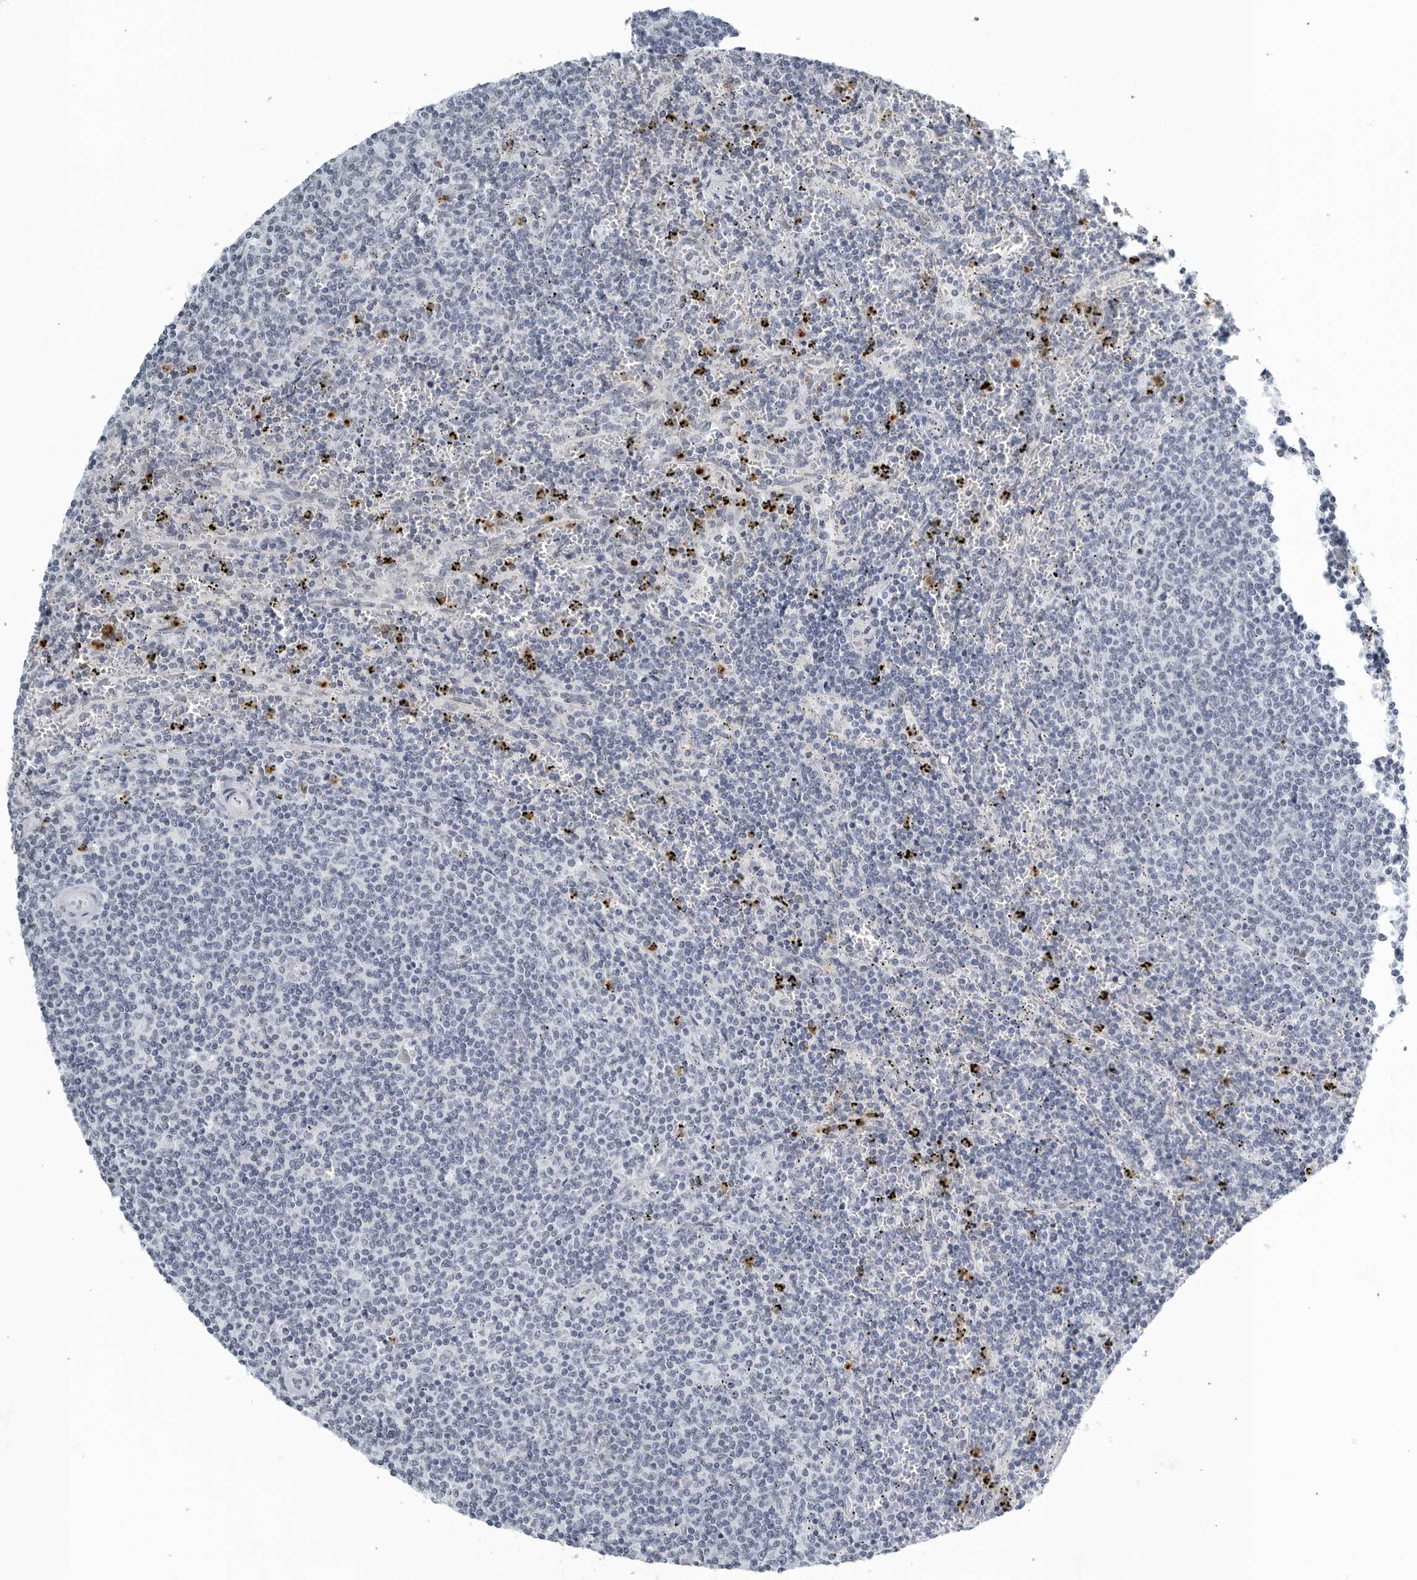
{"staining": {"intensity": "negative", "quantity": "none", "location": "none"}, "tissue": "lymphoma", "cell_type": "Tumor cells", "image_type": "cancer", "snomed": [{"axis": "morphology", "description": "Malignant lymphoma, non-Hodgkin's type, Low grade"}, {"axis": "topography", "description": "Spleen"}], "caption": "A photomicrograph of low-grade malignant lymphoma, non-Hodgkin's type stained for a protein shows no brown staining in tumor cells.", "gene": "KLK7", "patient": {"sex": "female", "age": 50}}